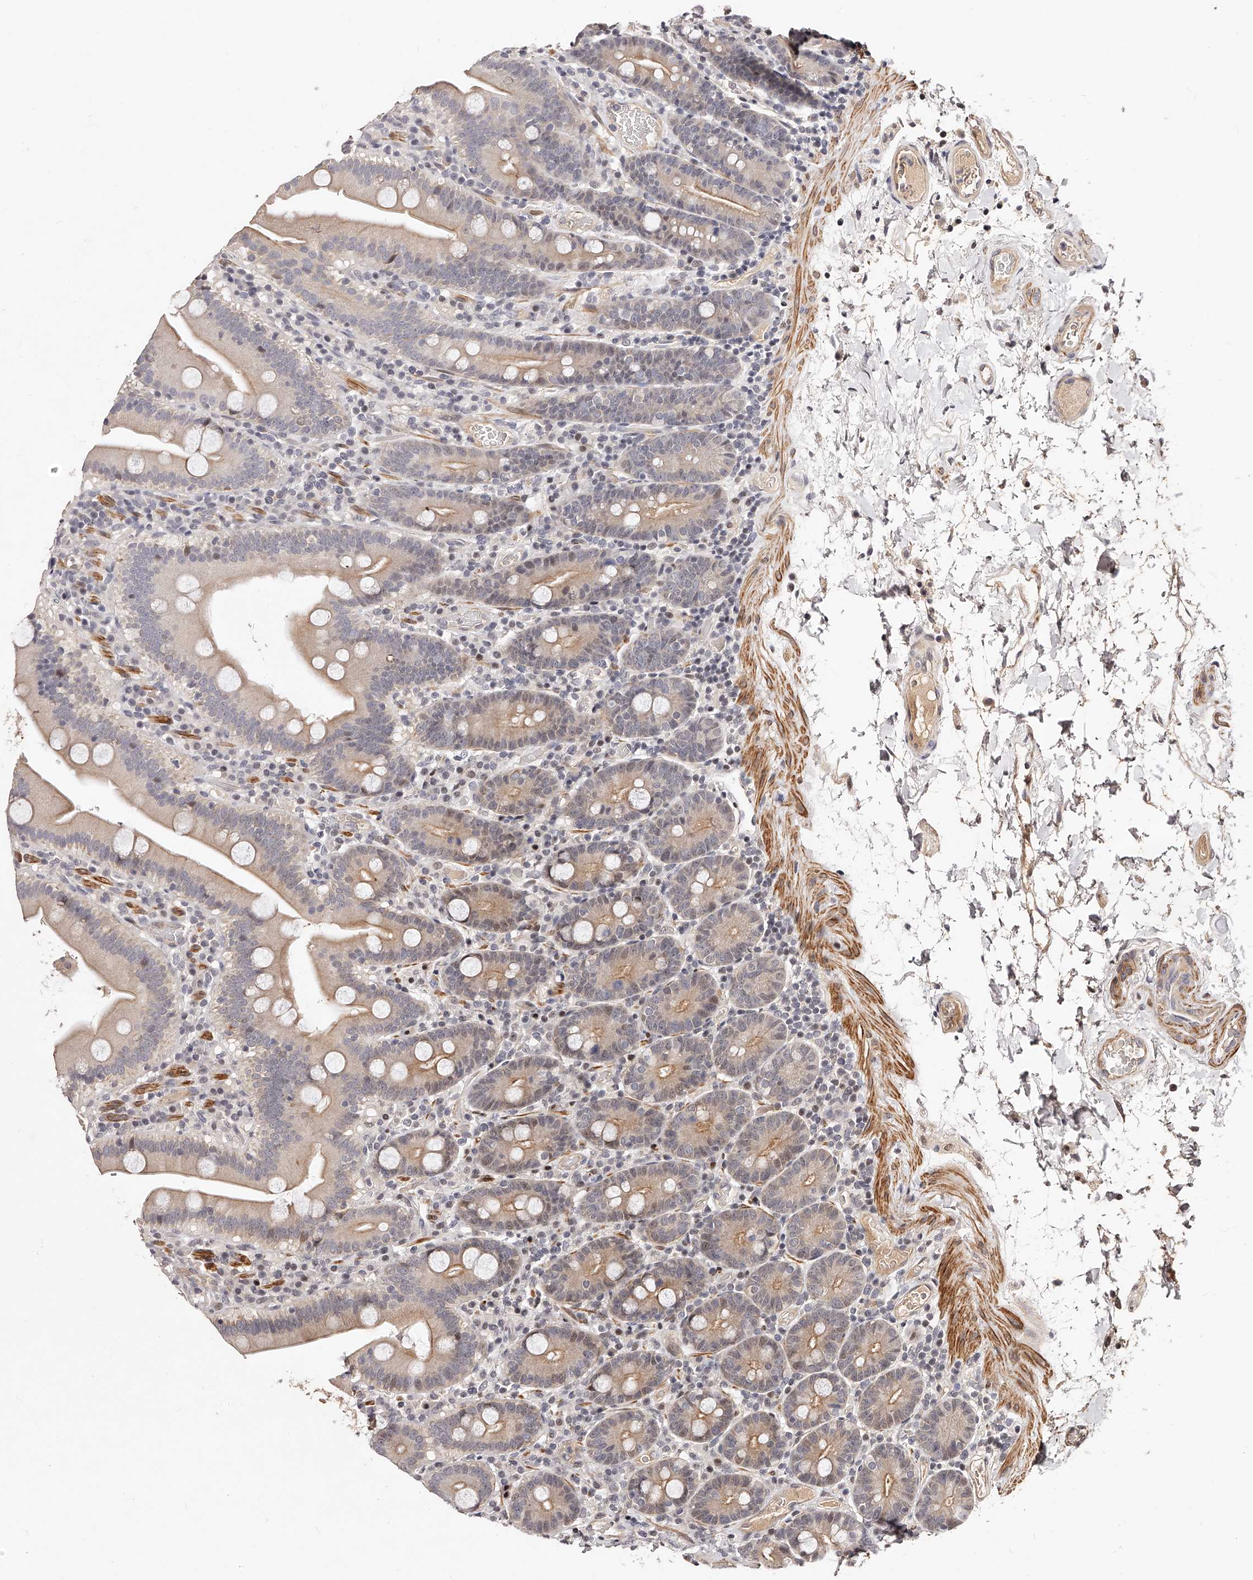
{"staining": {"intensity": "weak", "quantity": "25%-75%", "location": "cytoplasmic/membranous"}, "tissue": "duodenum", "cell_type": "Glandular cells", "image_type": "normal", "snomed": [{"axis": "morphology", "description": "Normal tissue, NOS"}, {"axis": "topography", "description": "Duodenum"}], "caption": "DAB (3,3'-diaminobenzidine) immunohistochemical staining of unremarkable human duodenum exhibits weak cytoplasmic/membranous protein expression in approximately 25%-75% of glandular cells. Immunohistochemistry stains the protein of interest in brown and the nuclei are stained blue.", "gene": "CUL7", "patient": {"sex": "male", "age": 55}}